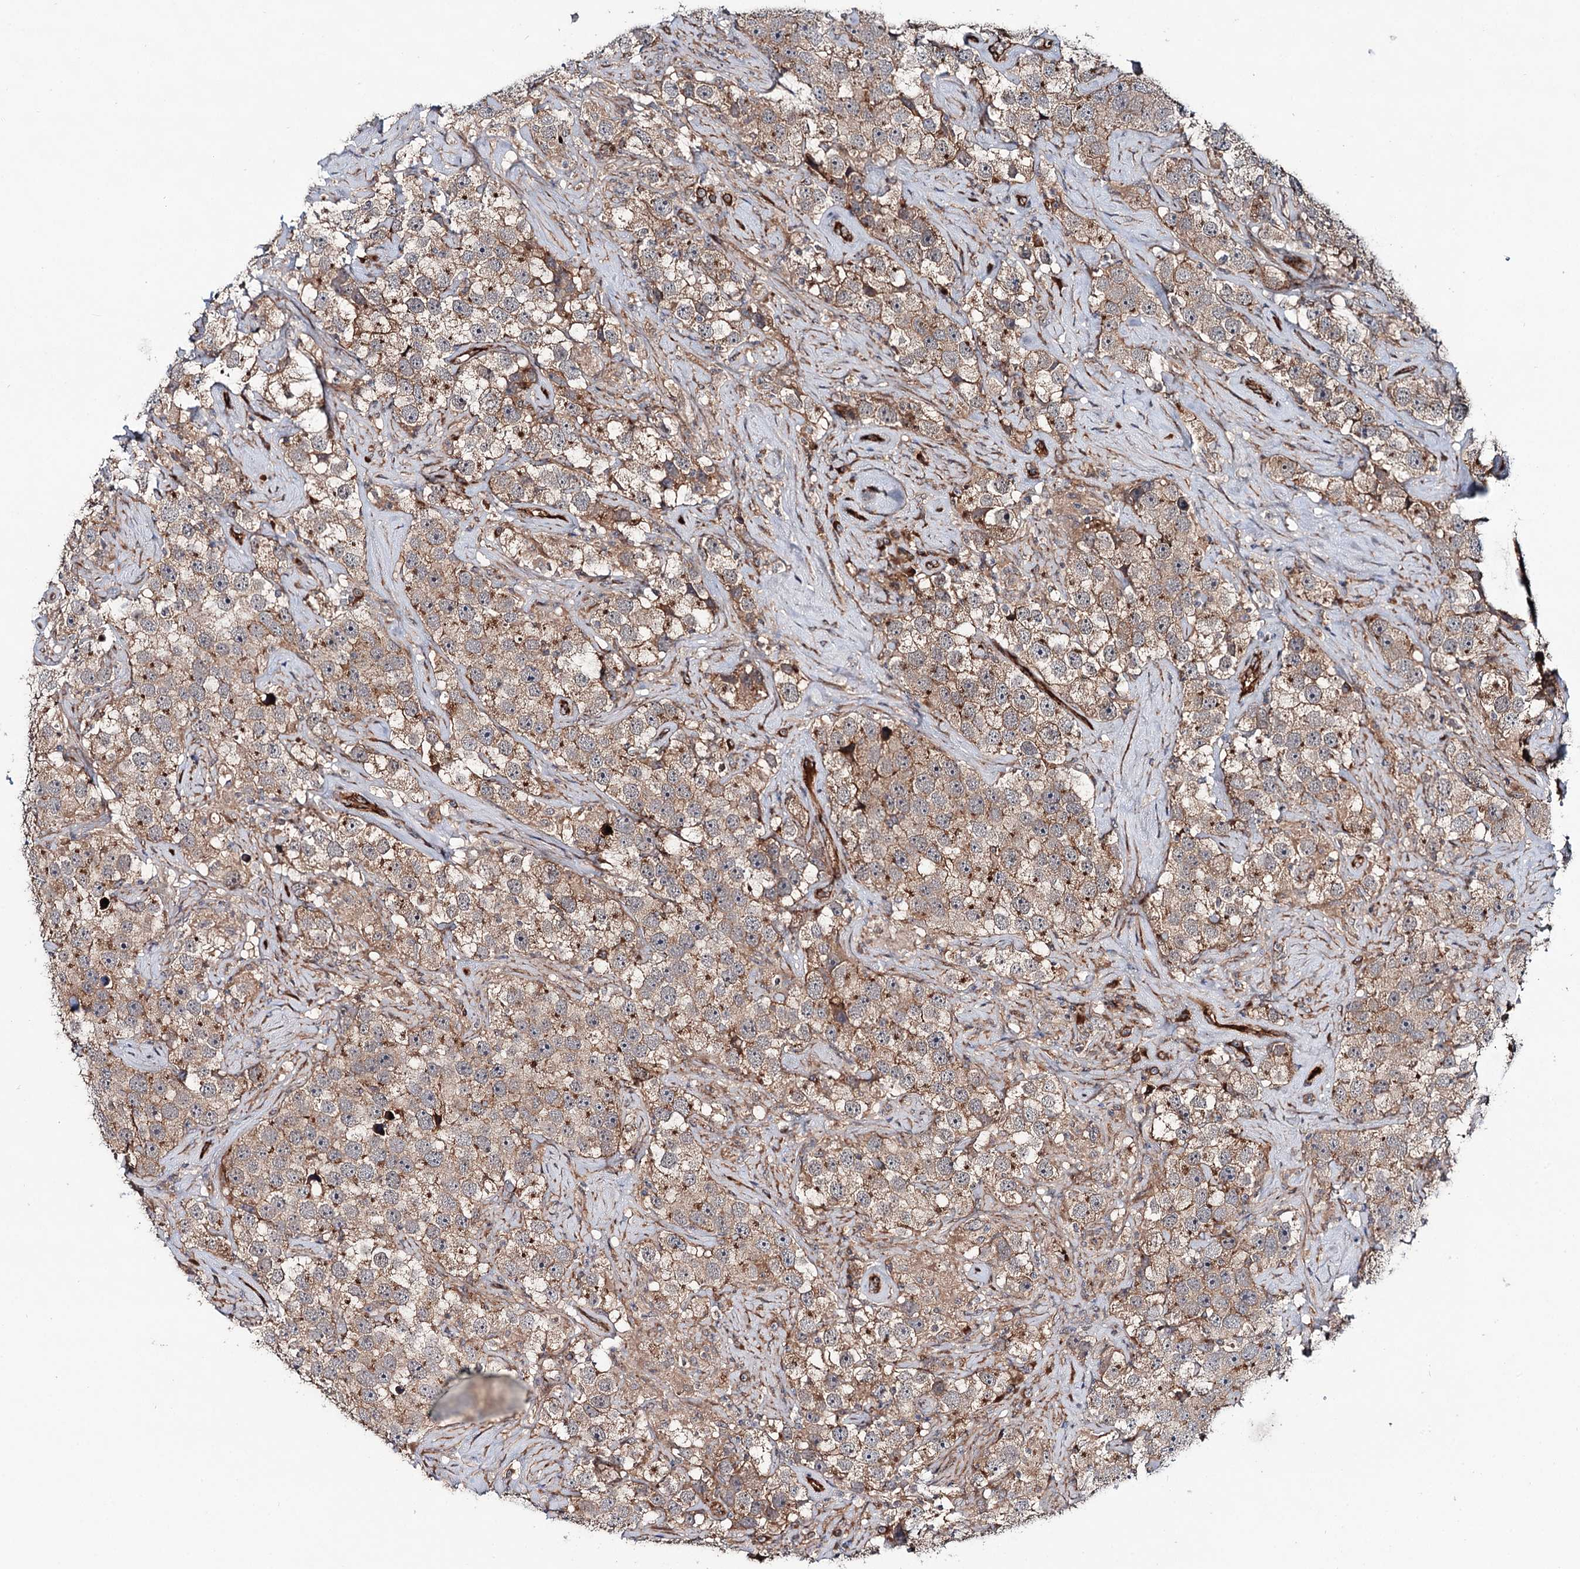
{"staining": {"intensity": "moderate", "quantity": "<25%", "location": "cytoplasmic/membranous"}, "tissue": "testis cancer", "cell_type": "Tumor cells", "image_type": "cancer", "snomed": [{"axis": "morphology", "description": "Seminoma, NOS"}, {"axis": "topography", "description": "Testis"}], "caption": "This photomicrograph demonstrates immunohistochemistry staining of seminoma (testis), with low moderate cytoplasmic/membranous staining in about <25% of tumor cells.", "gene": "ADGRG4", "patient": {"sex": "male", "age": 49}}